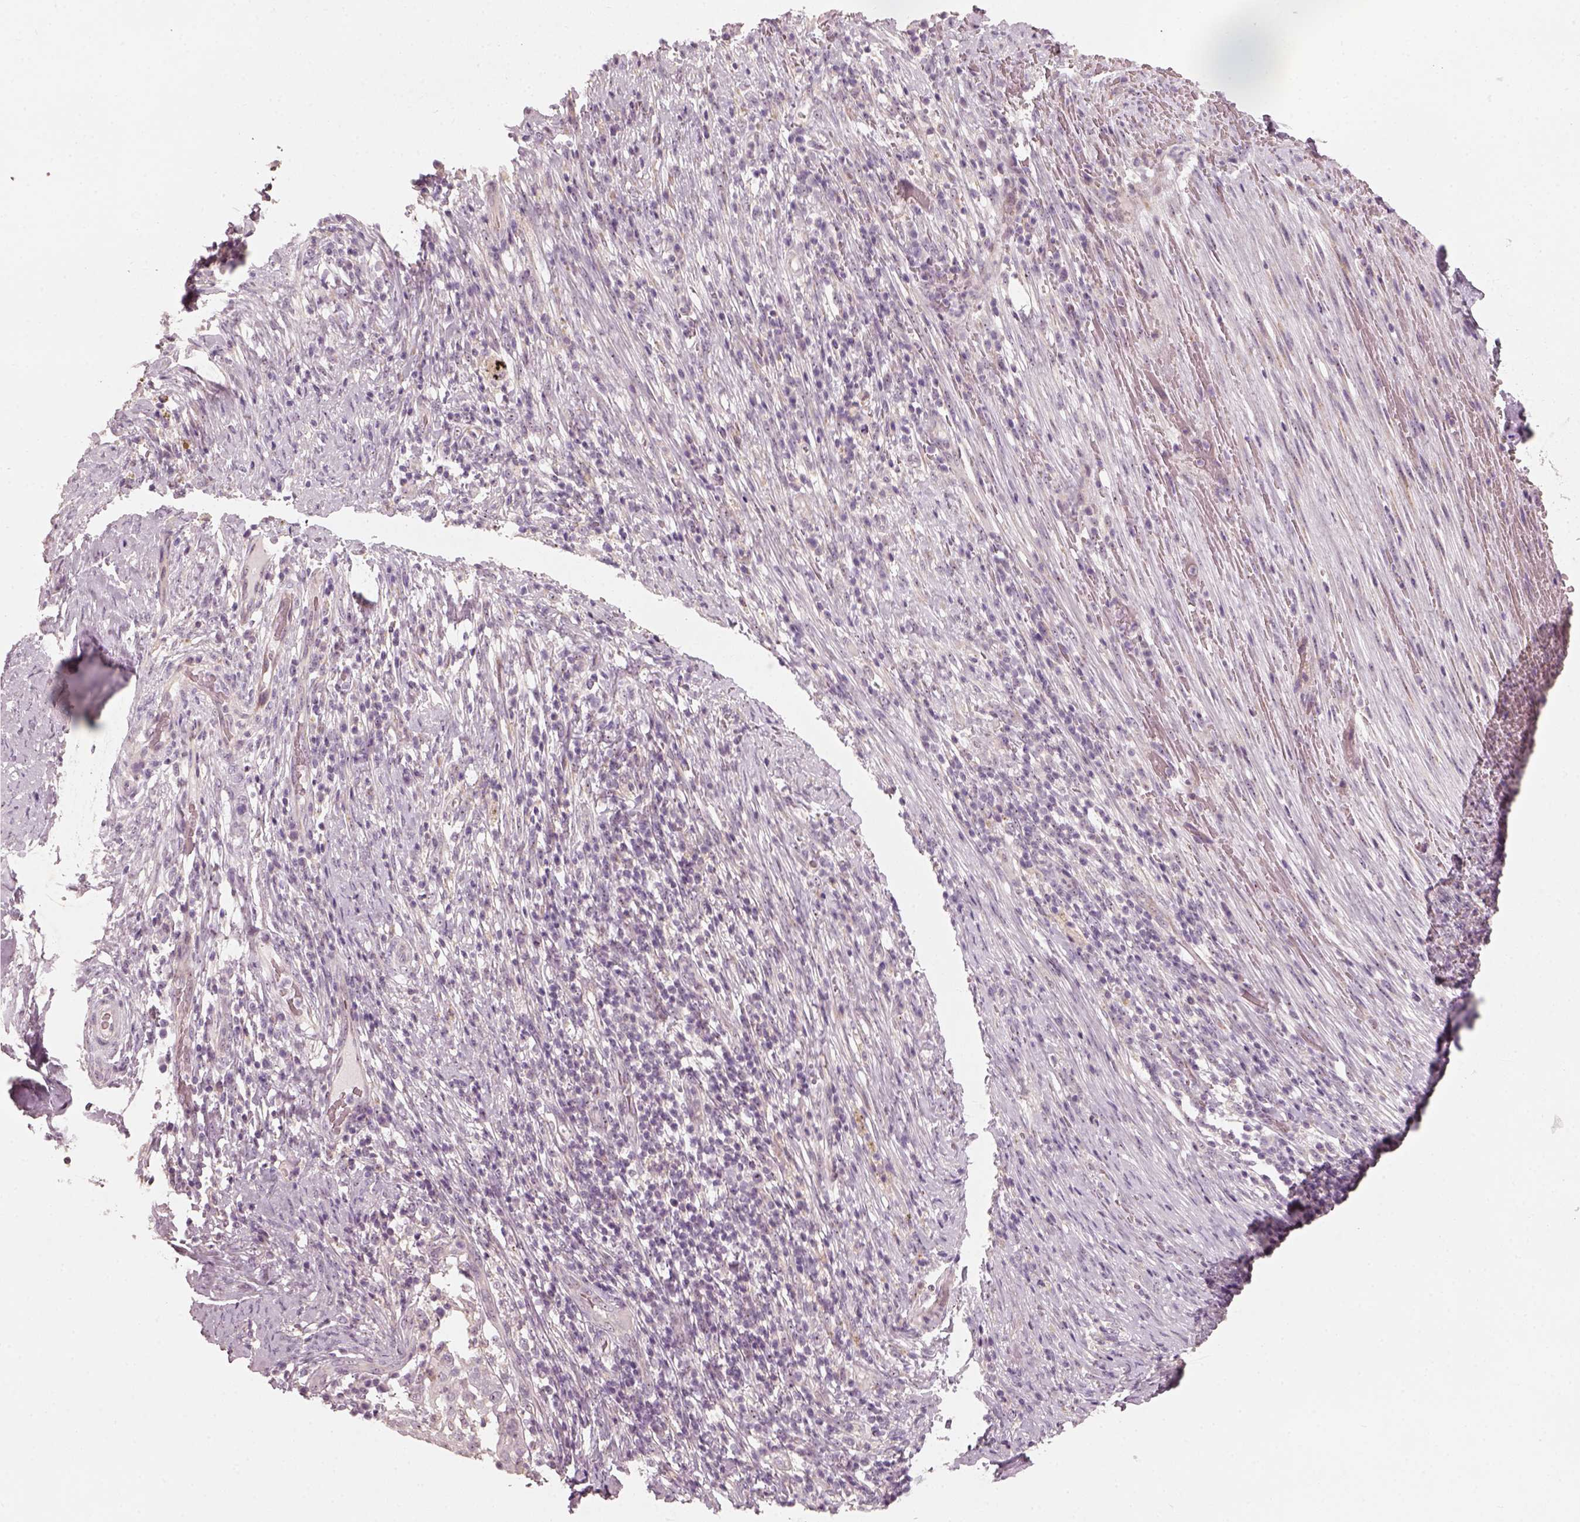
{"staining": {"intensity": "negative", "quantity": "none", "location": "none"}, "tissue": "cervical cancer", "cell_type": "Tumor cells", "image_type": "cancer", "snomed": [{"axis": "morphology", "description": "Squamous cell carcinoma, NOS"}, {"axis": "topography", "description": "Cervix"}], "caption": "Immunohistochemistry photomicrograph of neoplastic tissue: cervical squamous cell carcinoma stained with DAB demonstrates no significant protein expression in tumor cells. The staining was performed using DAB to visualize the protein expression in brown, while the nuclei were stained in blue with hematoxylin (Magnification: 20x).", "gene": "CDS1", "patient": {"sex": "female", "age": 51}}